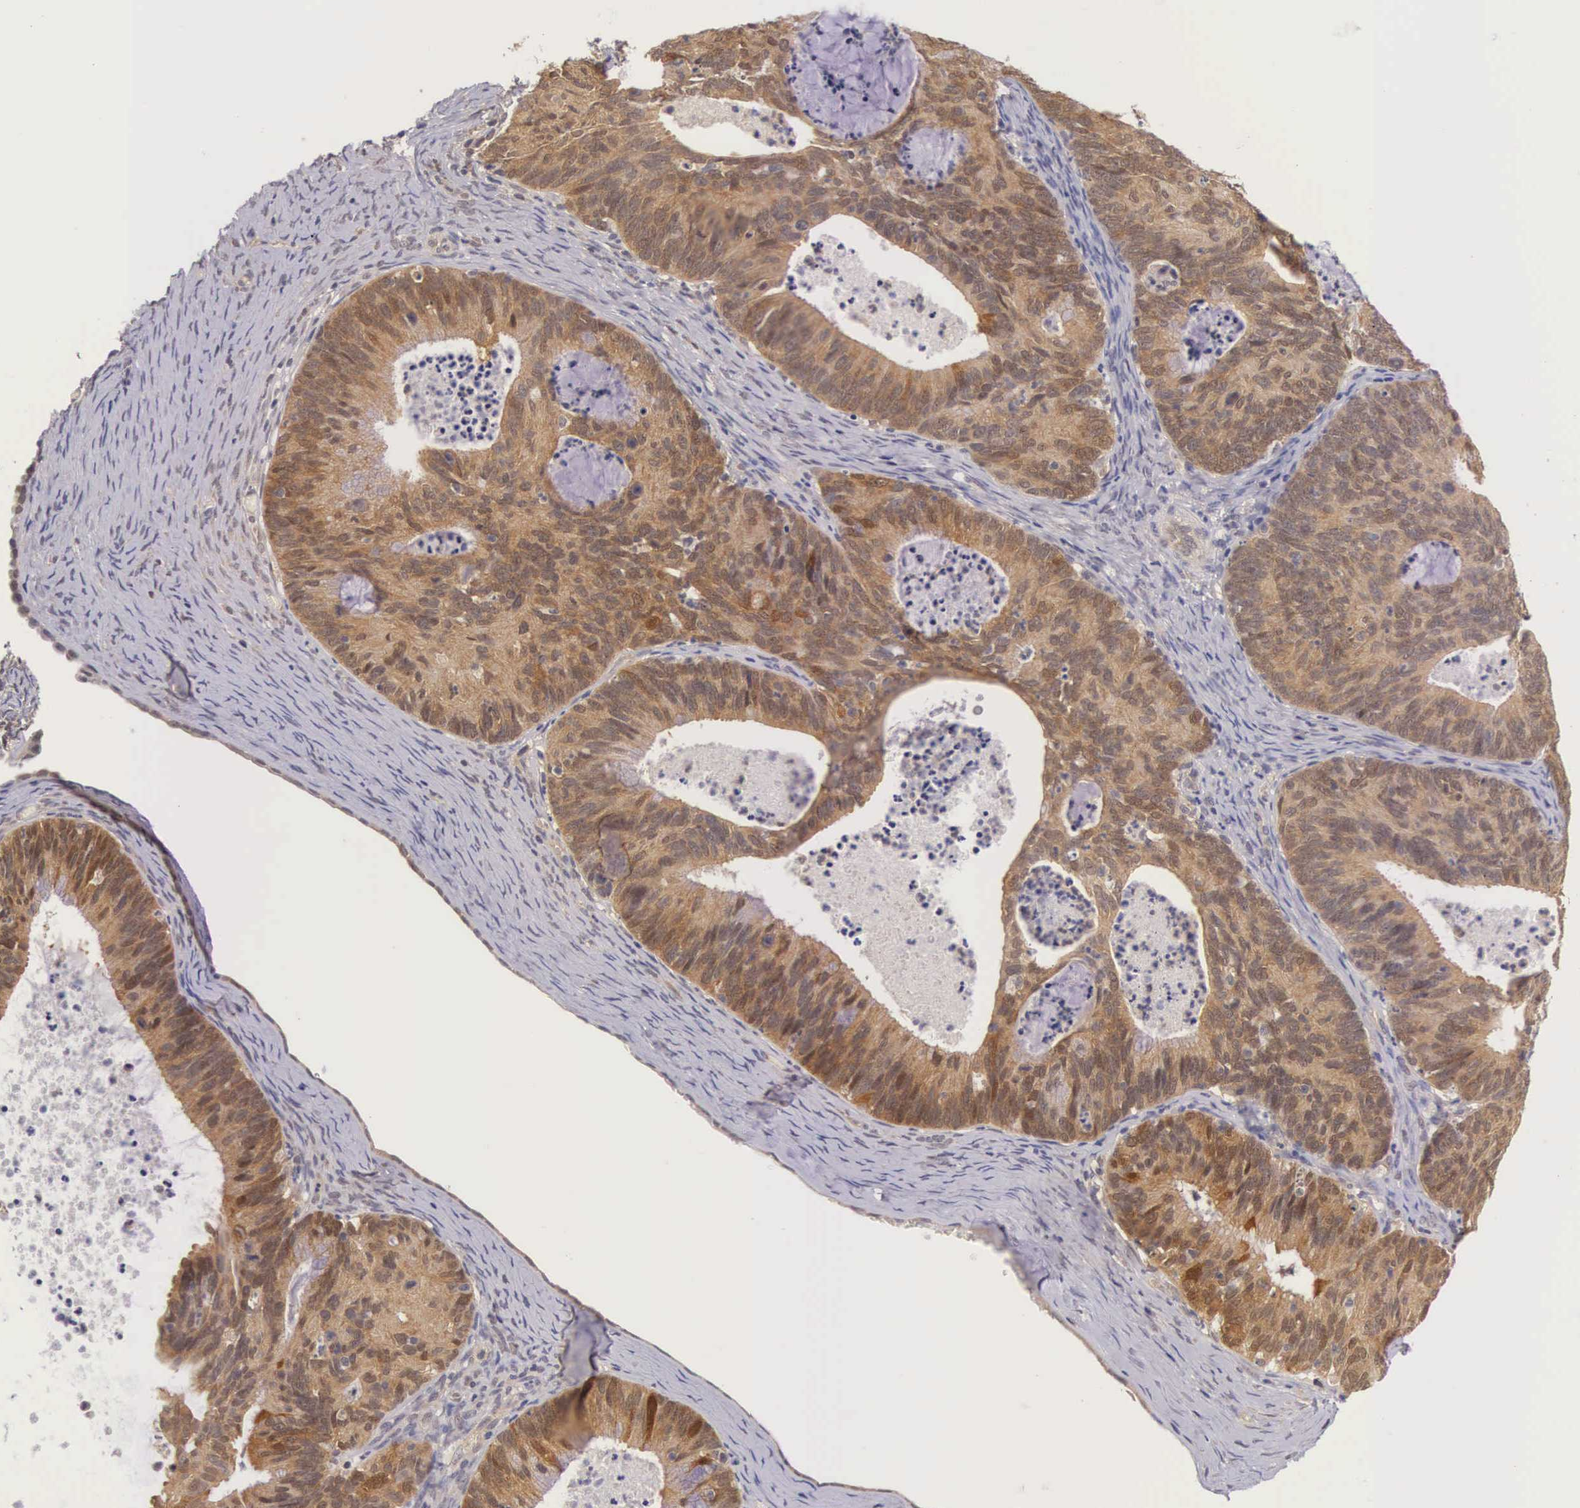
{"staining": {"intensity": "strong", "quantity": ">75%", "location": "cytoplasmic/membranous"}, "tissue": "ovarian cancer", "cell_type": "Tumor cells", "image_type": "cancer", "snomed": [{"axis": "morphology", "description": "Carcinoma, endometroid"}, {"axis": "topography", "description": "Ovary"}], "caption": "A high amount of strong cytoplasmic/membranous positivity is present in approximately >75% of tumor cells in ovarian cancer (endometroid carcinoma) tissue. (brown staining indicates protein expression, while blue staining denotes nuclei).", "gene": "IGBP1", "patient": {"sex": "female", "age": 52}}